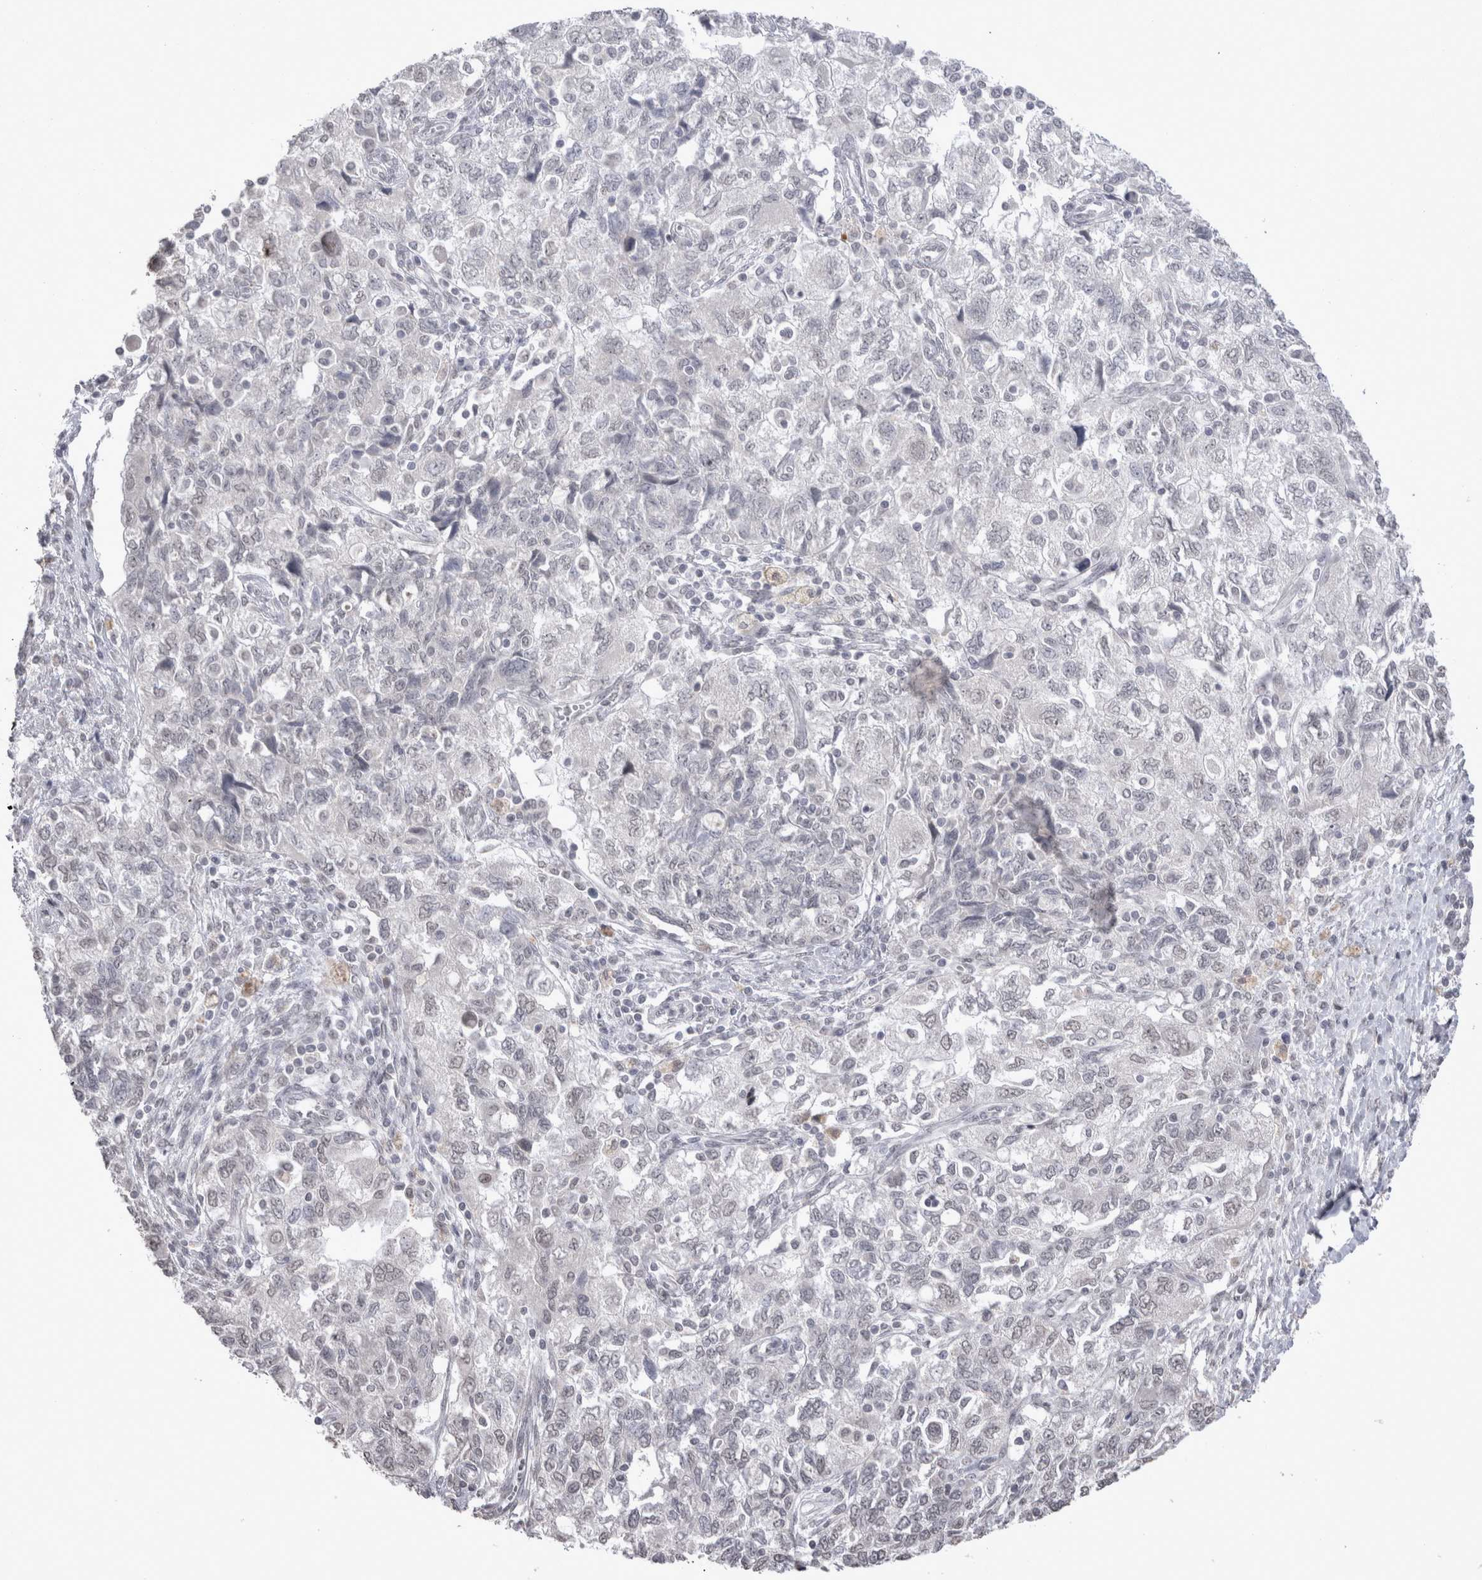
{"staining": {"intensity": "negative", "quantity": "none", "location": "none"}, "tissue": "ovarian cancer", "cell_type": "Tumor cells", "image_type": "cancer", "snomed": [{"axis": "morphology", "description": "Carcinoma, NOS"}, {"axis": "morphology", "description": "Cystadenocarcinoma, serous, NOS"}, {"axis": "topography", "description": "Ovary"}], "caption": "Protein analysis of ovarian cancer demonstrates no significant expression in tumor cells.", "gene": "DDX4", "patient": {"sex": "female", "age": 69}}